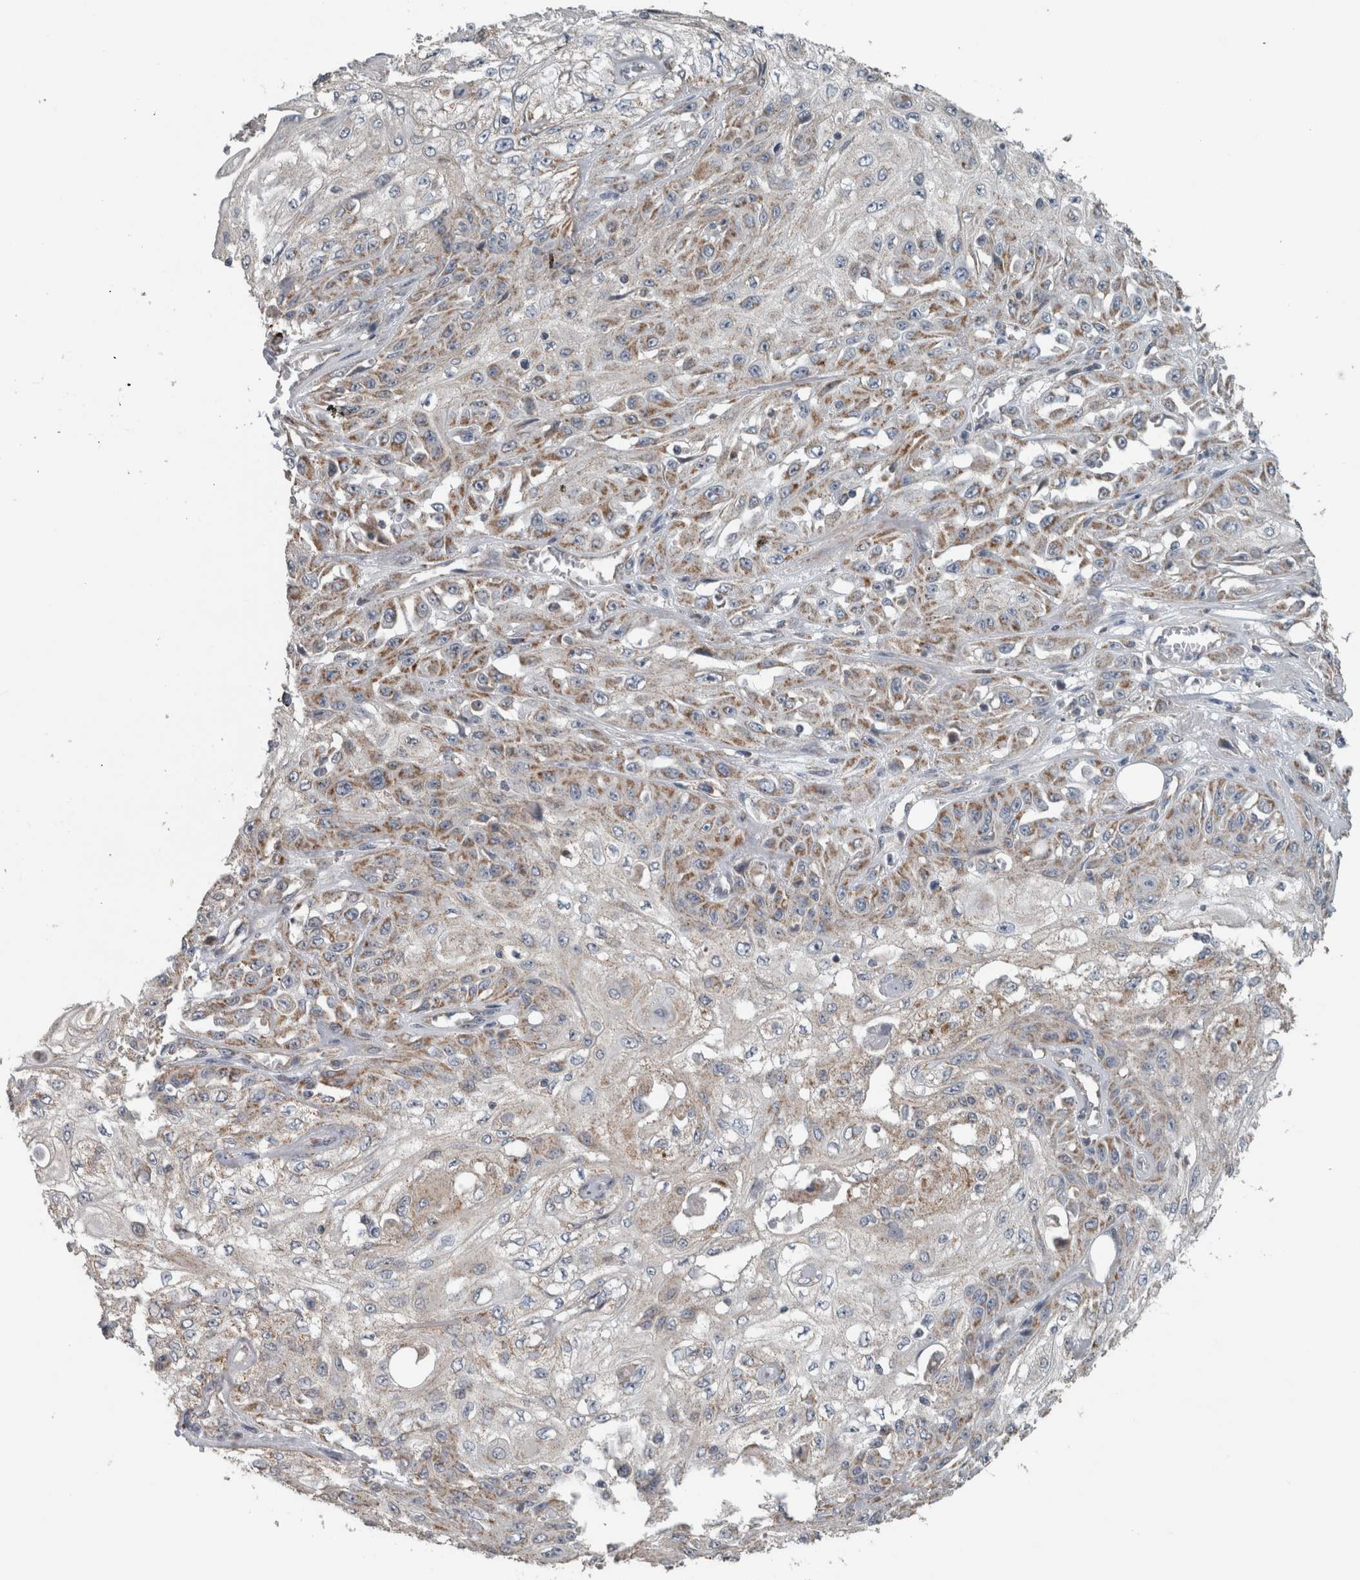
{"staining": {"intensity": "moderate", "quantity": "25%-75%", "location": "cytoplasmic/membranous"}, "tissue": "skin cancer", "cell_type": "Tumor cells", "image_type": "cancer", "snomed": [{"axis": "morphology", "description": "Squamous cell carcinoma, NOS"}, {"axis": "morphology", "description": "Squamous cell carcinoma, metastatic, NOS"}, {"axis": "topography", "description": "Skin"}, {"axis": "topography", "description": "Lymph node"}], "caption": "Immunohistochemical staining of human skin cancer (metastatic squamous cell carcinoma) demonstrates medium levels of moderate cytoplasmic/membranous protein expression in about 25%-75% of tumor cells.", "gene": "ARMC1", "patient": {"sex": "male", "age": 75}}